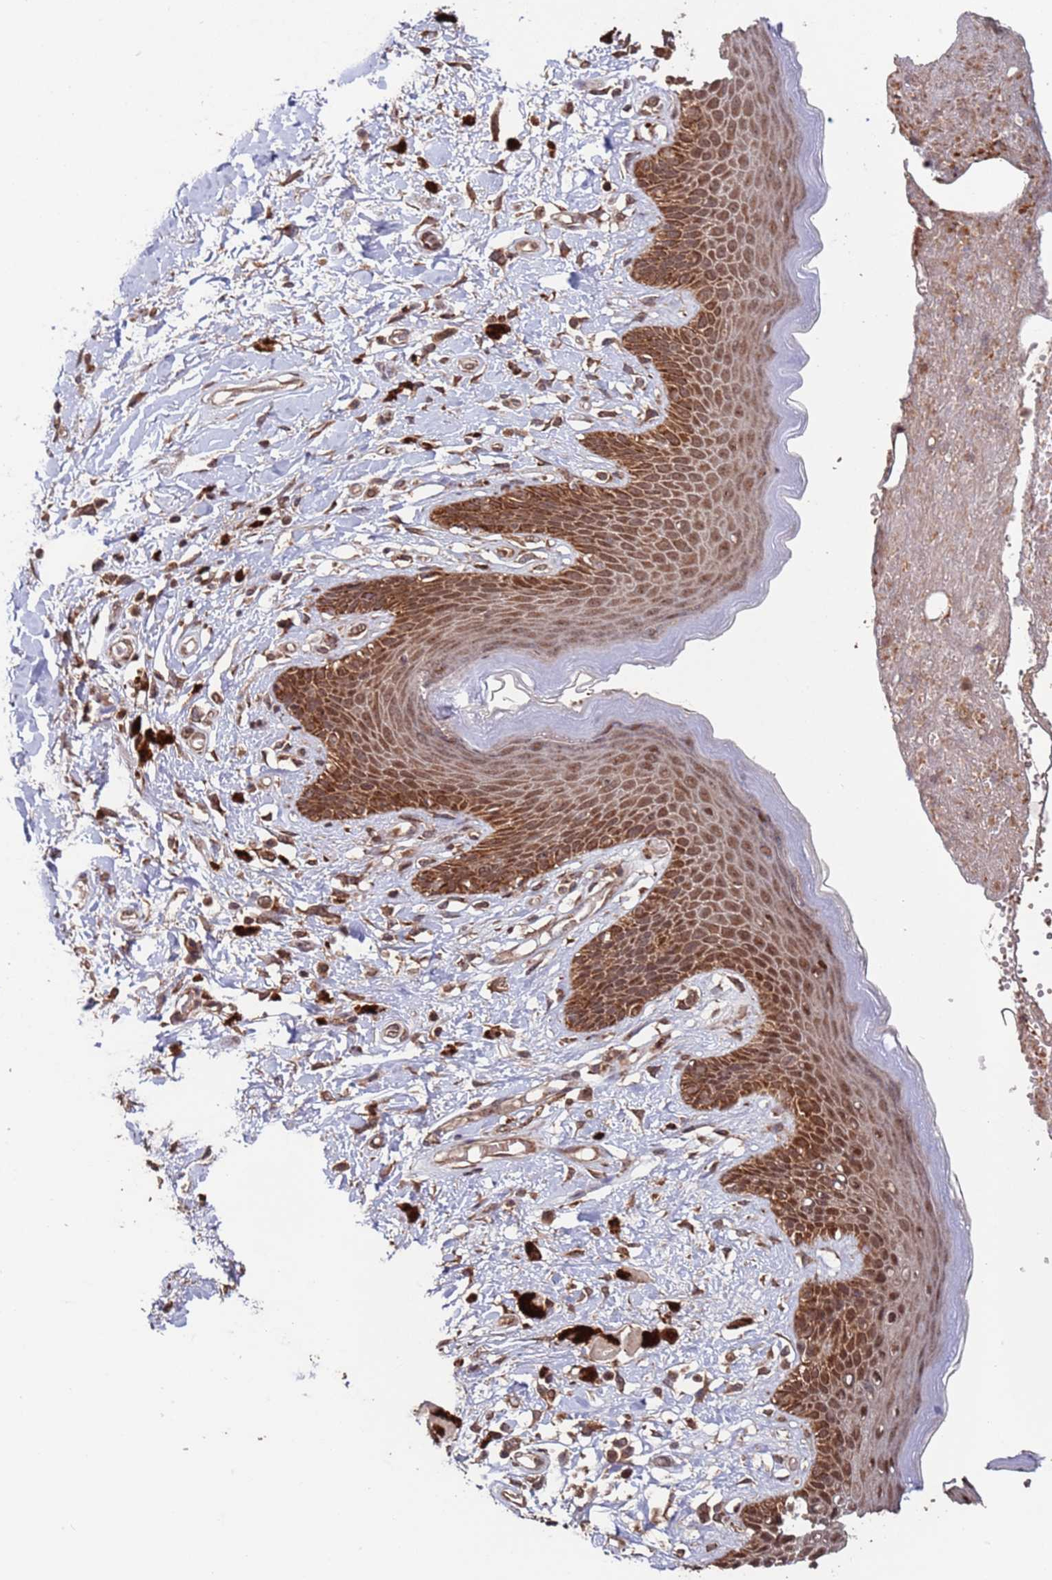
{"staining": {"intensity": "strong", "quantity": ">75%", "location": "cytoplasmic/membranous,nuclear"}, "tissue": "skin", "cell_type": "Epidermal cells", "image_type": "normal", "snomed": [{"axis": "morphology", "description": "Normal tissue, NOS"}, {"axis": "topography", "description": "Anal"}], "caption": "A brown stain labels strong cytoplasmic/membranous,nuclear expression of a protein in epidermal cells of benign skin. The protein of interest is stained brown, and the nuclei are stained in blue (DAB IHC with brightfield microscopy, high magnification).", "gene": "PRR7", "patient": {"sex": "female", "age": 78}}